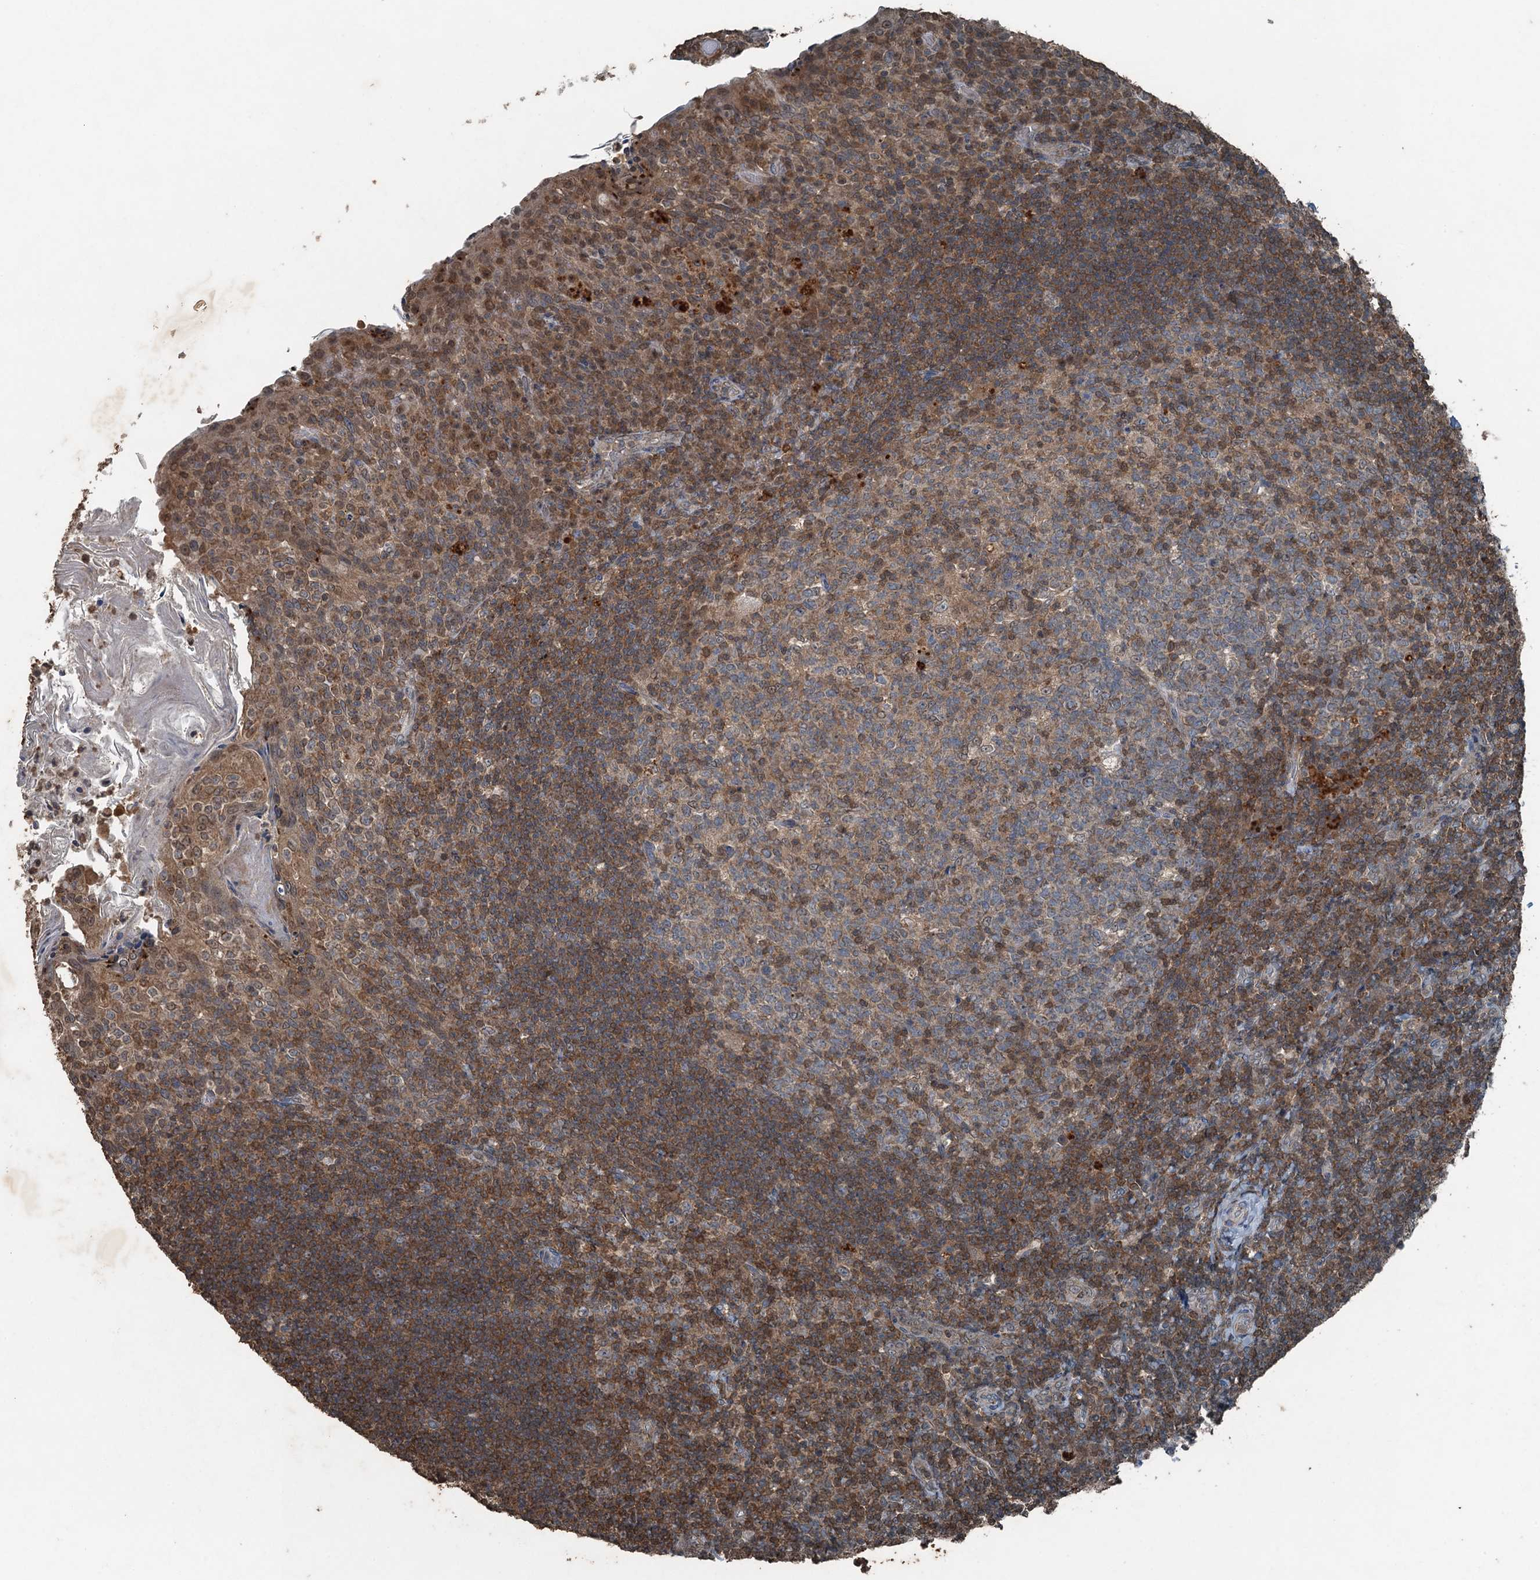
{"staining": {"intensity": "moderate", "quantity": "<25%", "location": "cytoplasmic/membranous"}, "tissue": "tonsil", "cell_type": "Germinal center cells", "image_type": "normal", "snomed": [{"axis": "morphology", "description": "Normal tissue, NOS"}, {"axis": "topography", "description": "Tonsil"}], "caption": "DAB immunohistochemical staining of unremarkable human tonsil demonstrates moderate cytoplasmic/membranous protein staining in approximately <25% of germinal center cells.", "gene": "TCTN1", "patient": {"sex": "female", "age": 10}}